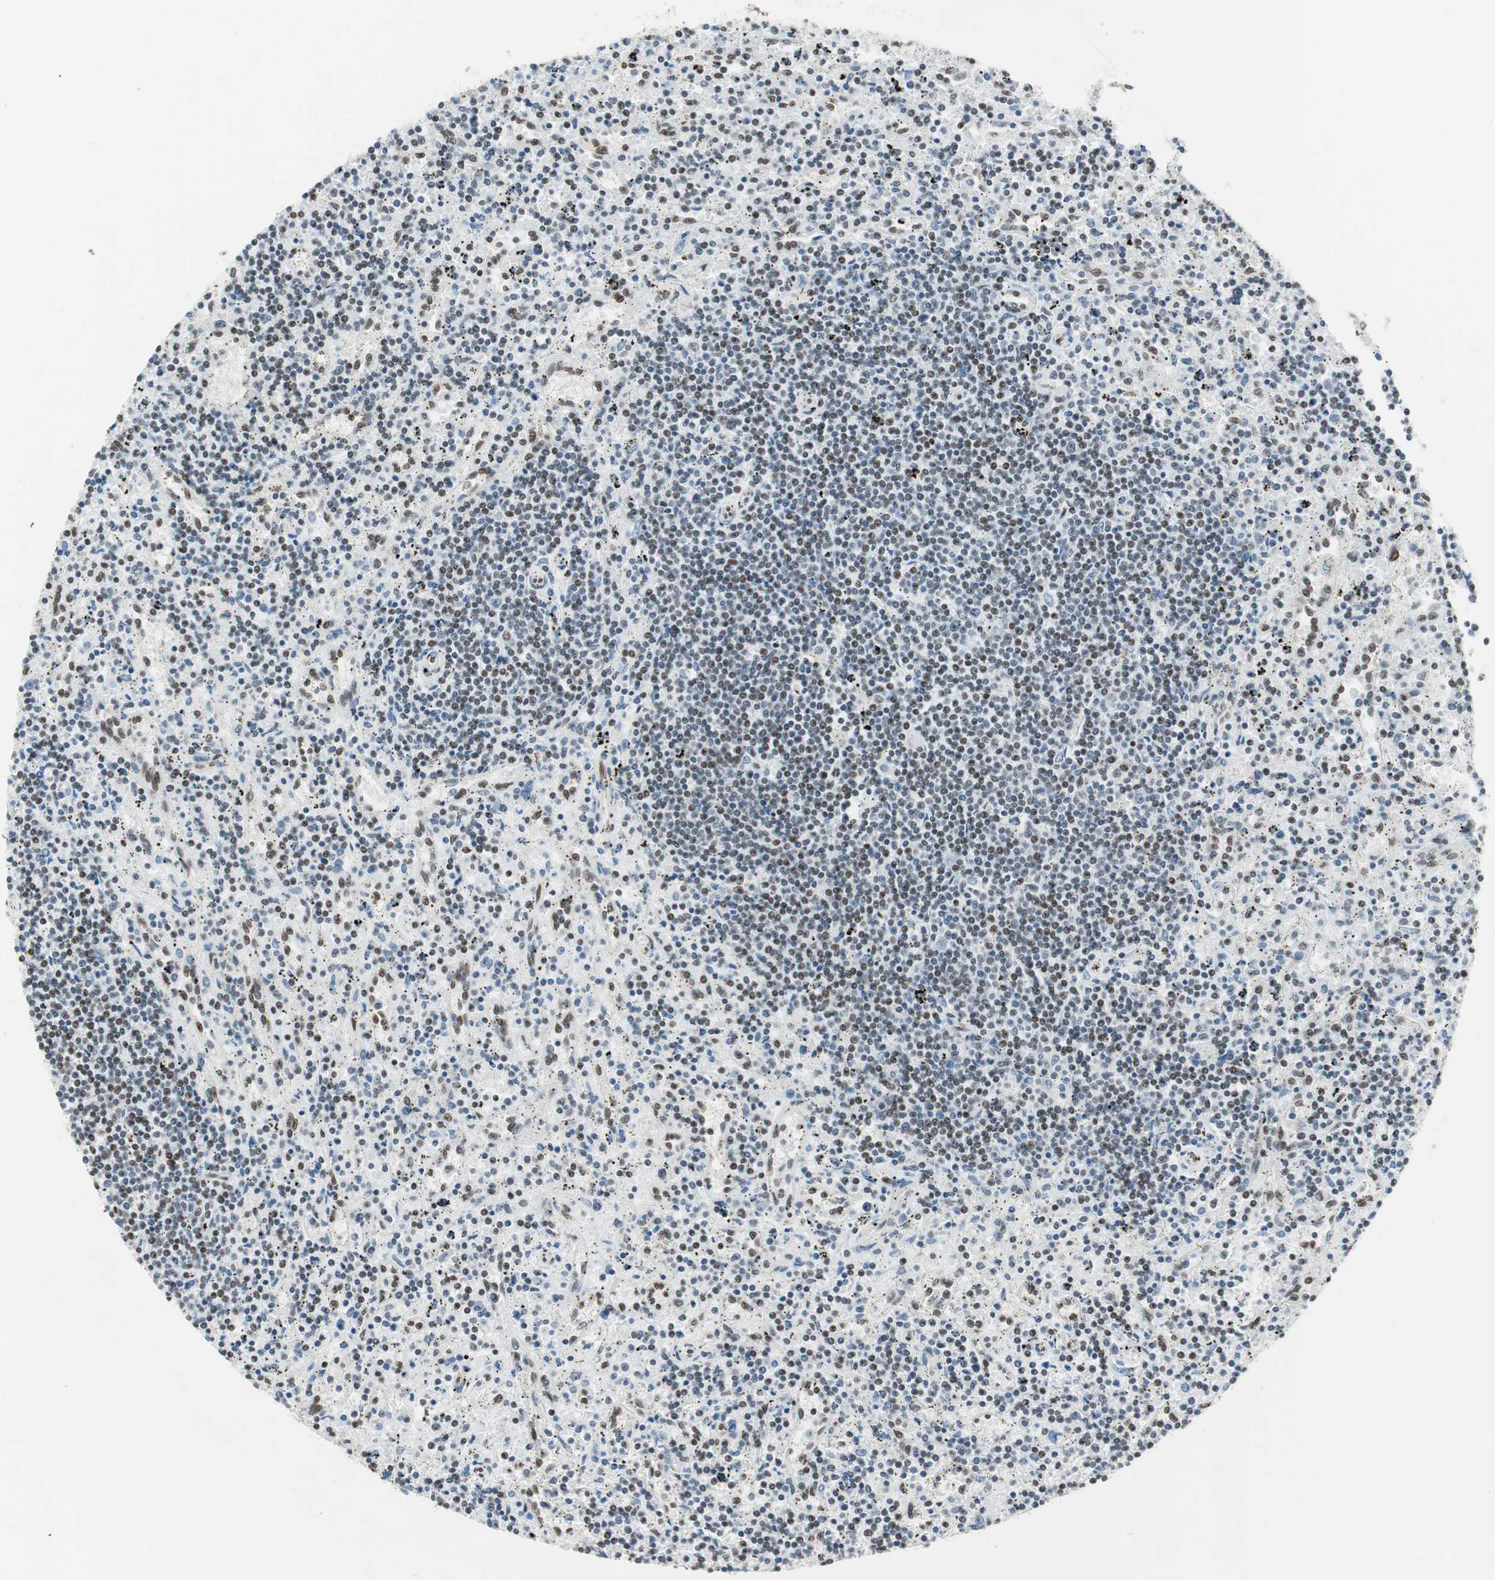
{"staining": {"intensity": "moderate", "quantity": "25%-75%", "location": "nuclear"}, "tissue": "lymphoma", "cell_type": "Tumor cells", "image_type": "cancer", "snomed": [{"axis": "morphology", "description": "Malignant lymphoma, non-Hodgkin's type, Low grade"}, {"axis": "topography", "description": "Spleen"}], "caption": "Immunohistochemical staining of human low-grade malignant lymphoma, non-Hodgkin's type displays medium levels of moderate nuclear protein staining in approximately 25%-75% of tumor cells.", "gene": "ZBTB17", "patient": {"sex": "male", "age": 76}}